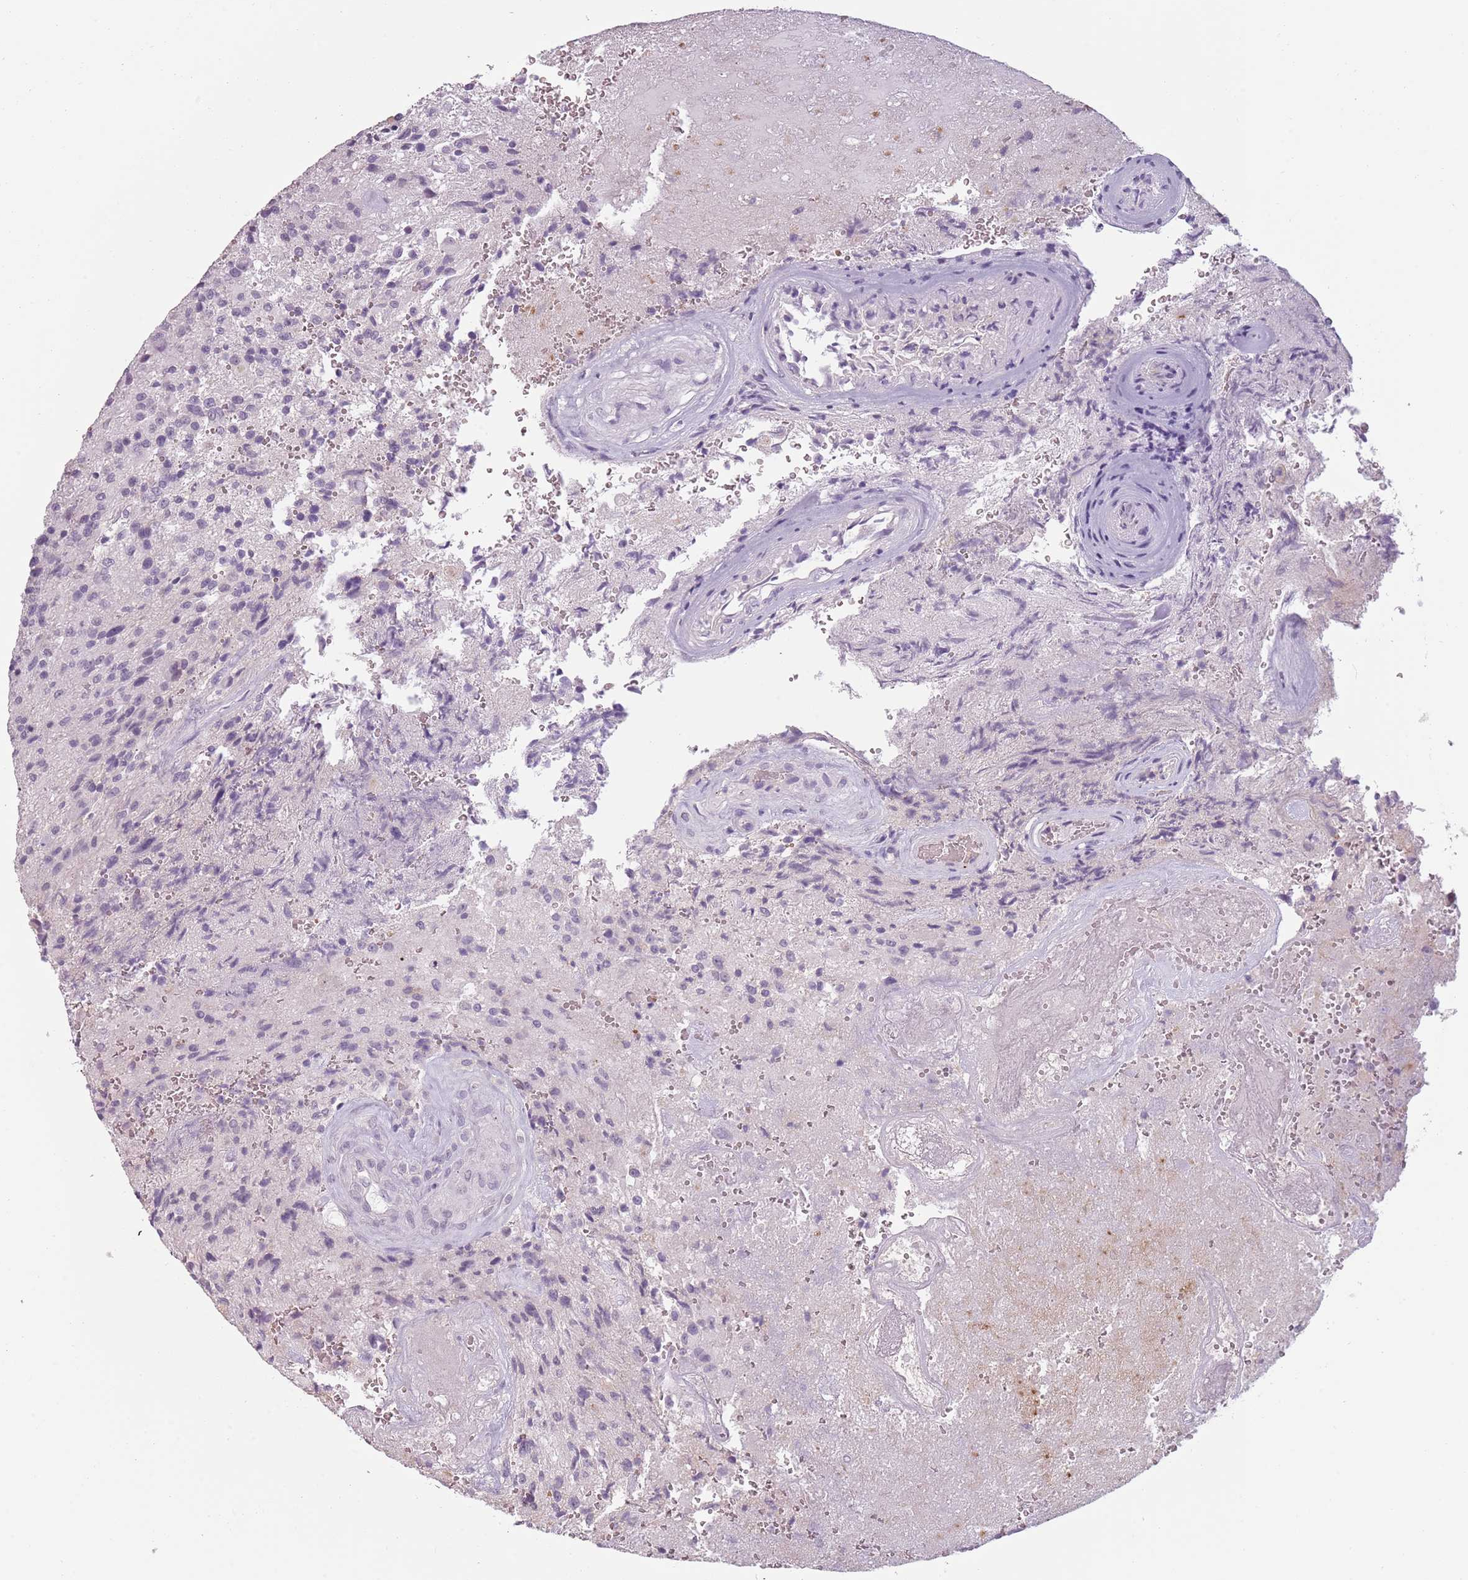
{"staining": {"intensity": "negative", "quantity": "none", "location": "none"}, "tissue": "glioma", "cell_type": "Tumor cells", "image_type": "cancer", "snomed": [{"axis": "morphology", "description": "Normal tissue, NOS"}, {"axis": "morphology", "description": "Glioma, malignant, High grade"}, {"axis": "topography", "description": "Cerebral cortex"}], "caption": "Protein analysis of glioma displays no significant expression in tumor cells.", "gene": "PIEZO1", "patient": {"sex": "male", "age": 56}}